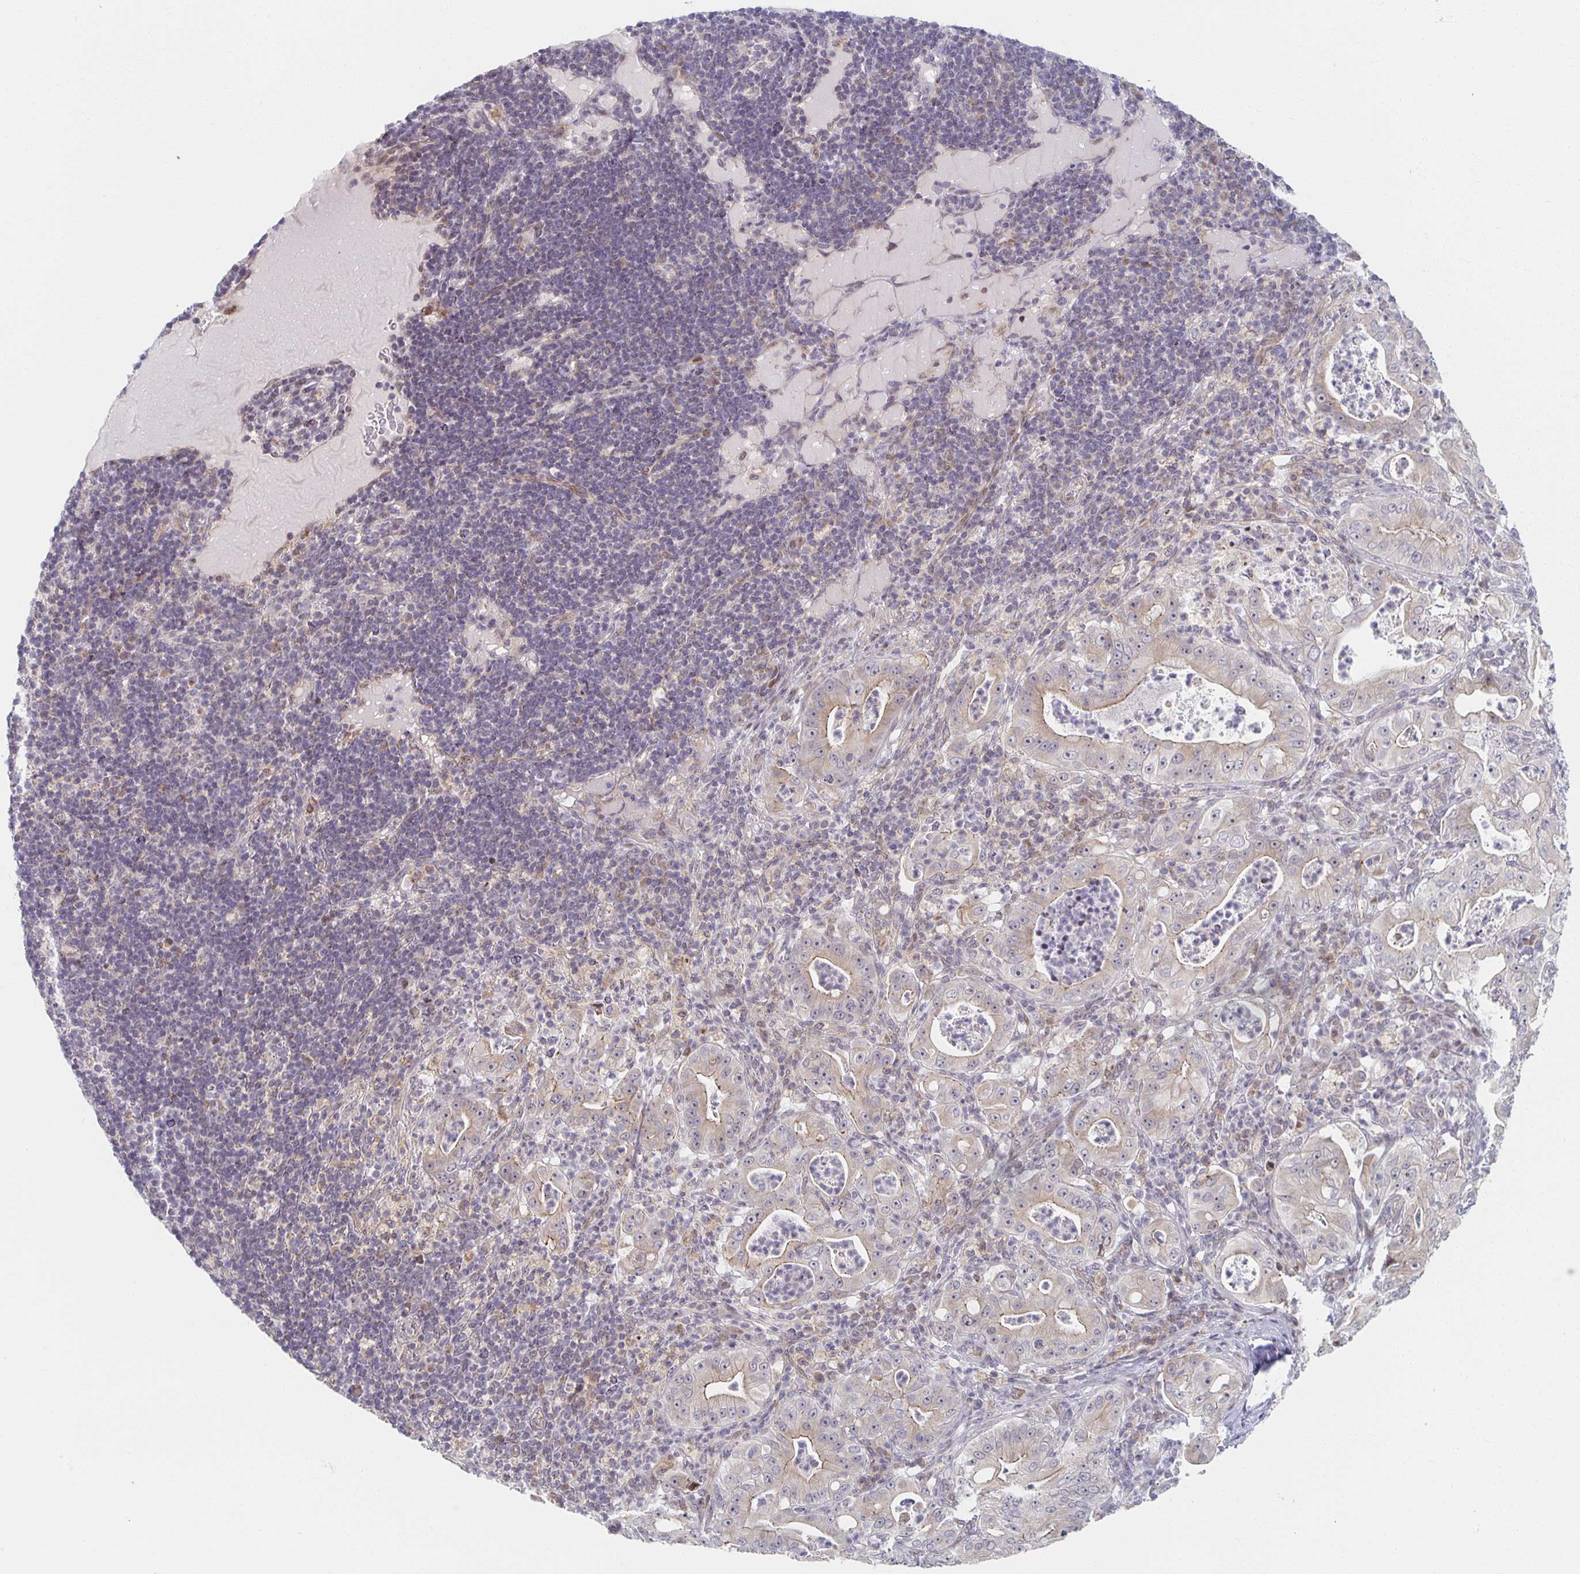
{"staining": {"intensity": "weak", "quantity": "25%-75%", "location": "cytoplasmic/membranous"}, "tissue": "pancreatic cancer", "cell_type": "Tumor cells", "image_type": "cancer", "snomed": [{"axis": "morphology", "description": "Adenocarcinoma, NOS"}, {"axis": "topography", "description": "Pancreas"}], "caption": "Immunohistochemical staining of pancreatic cancer (adenocarcinoma) shows low levels of weak cytoplasmic/membranous expression in approximately 25%-75% of tumor cells. (IHC, brightfield microscopy, high magnification).", "gene": "HCFC1R1", "patient": {"sex": "male", "age": 71}}